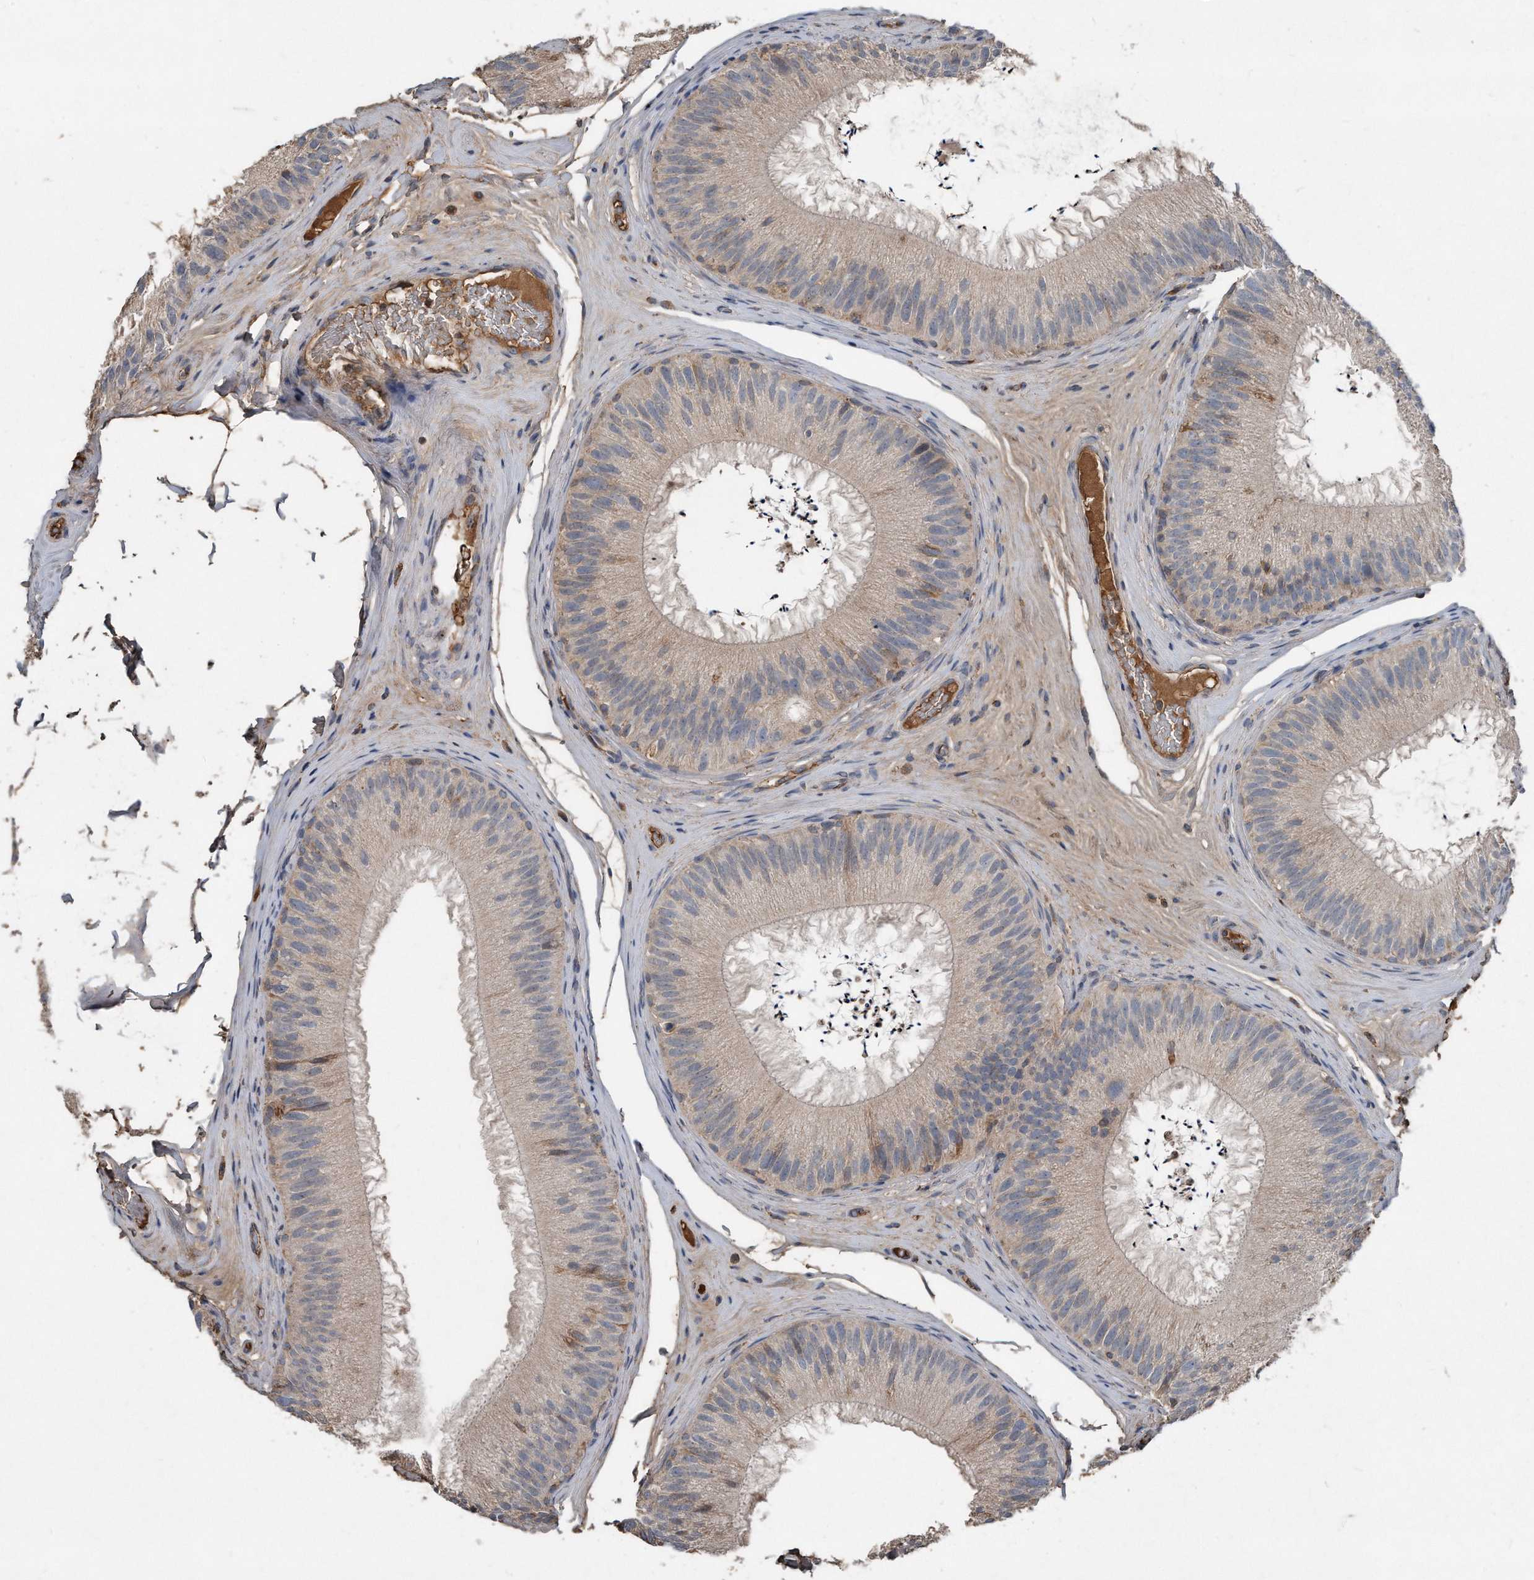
{"staining": {"intensity": "moderate", "quantity": "25%-75%", "location": "cytoplasmic/membranous"}, "tissue": "epididymis", "cell_type": "Glandular cells", "image_type": "normal", "snomed": [{"axis": "morphology", "description": "Normal tissue, NOS"}, {"axis": "topography", "description": "Epididymis"}], "caption": "A high-resolution micrograph shows immunohistochemistry (IHC) staining of unremarkable epididymis, which reveals moderate cytoplasmic/membranous expression in approximately 25%-75% of glandular cells.", "gene": "SDHA", "patient": {"sex": "male", "age": 45}}